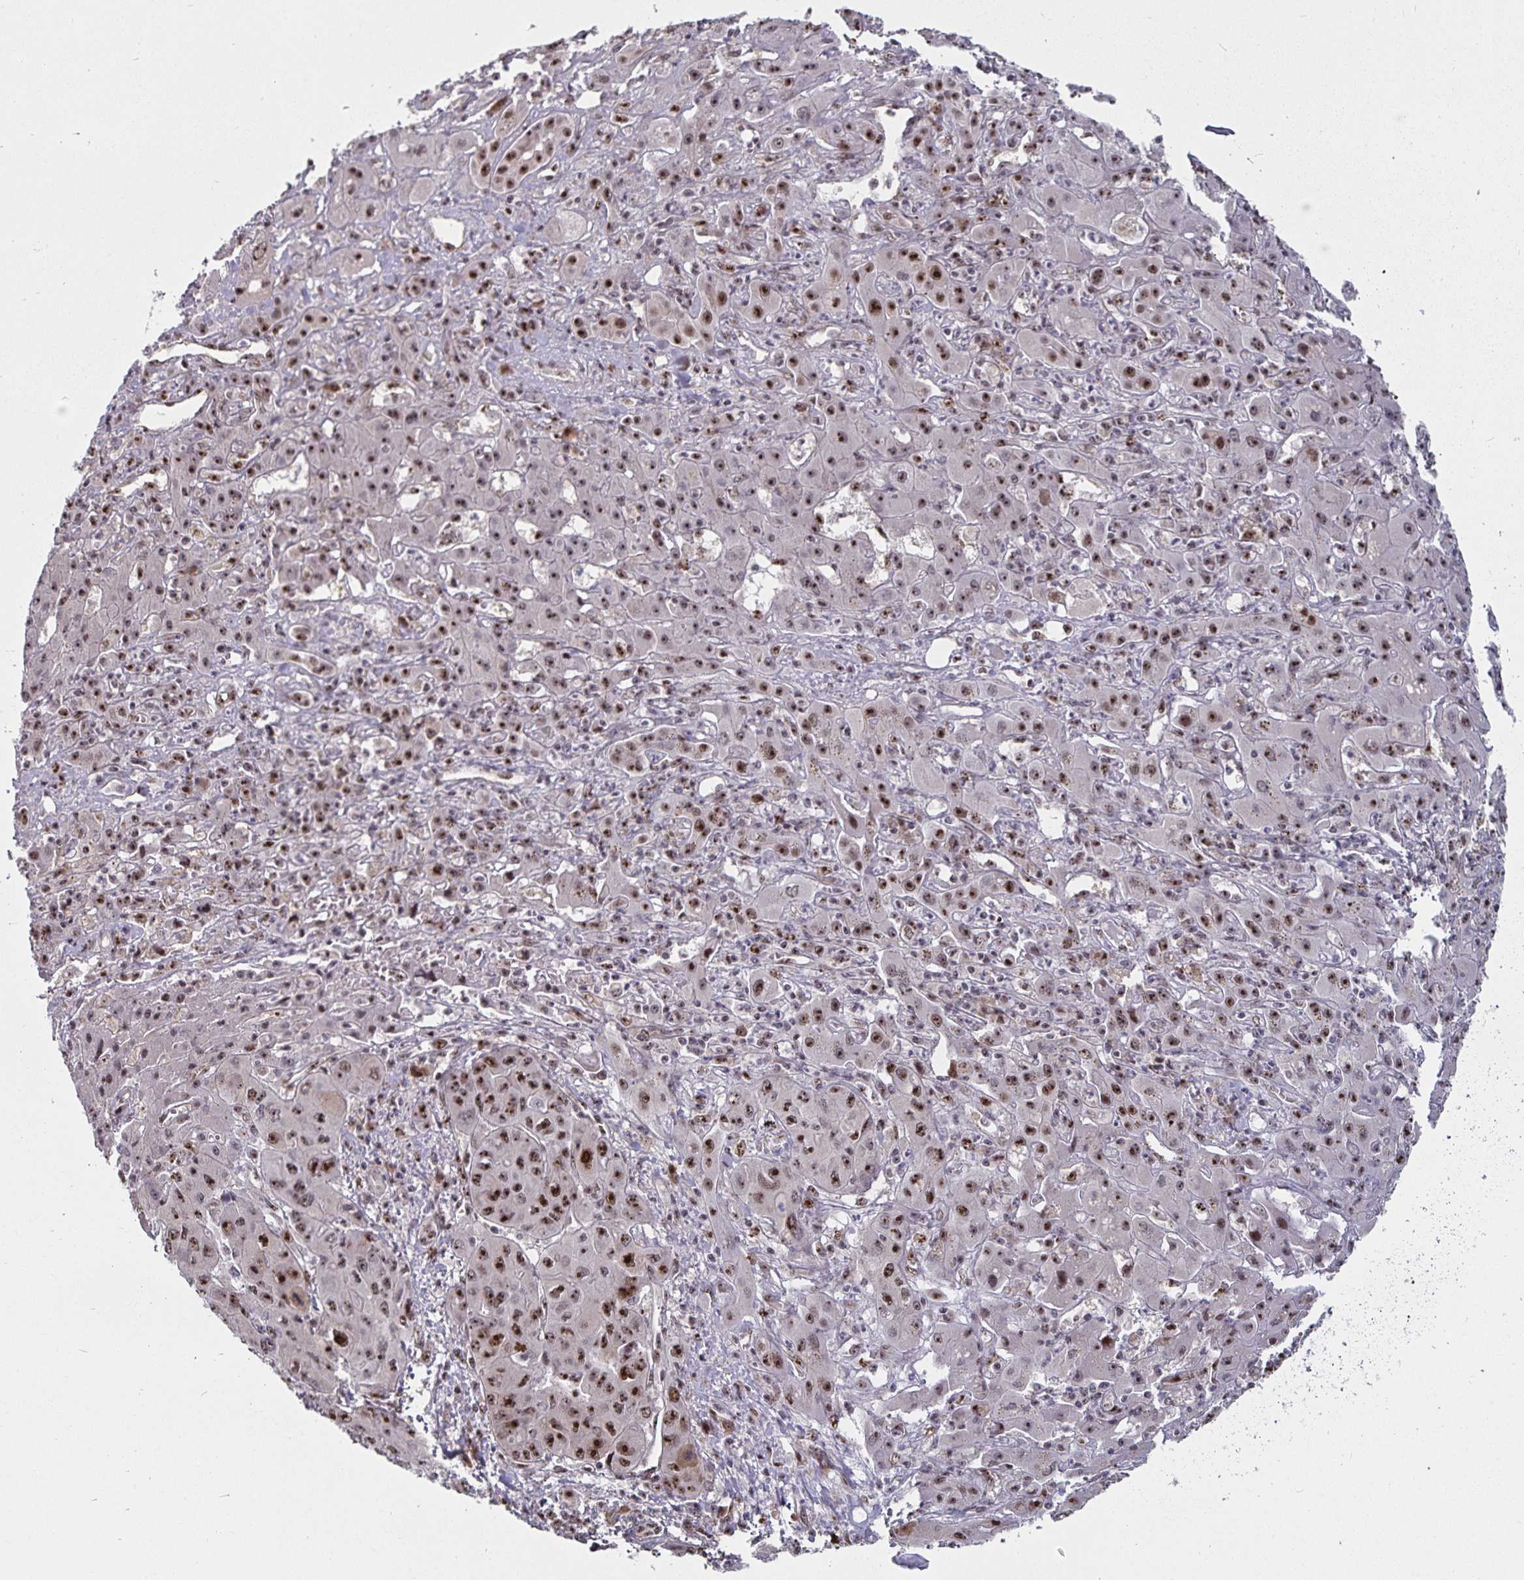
{"staining": {"intensity": "moderate", "quantity": ">75%", "location": "nuclear"}, "tissue": "liver cancer", "cell_type": "Tumor cells", "image_type": "cancer", "snomed": [{"axis": "morphology", "description": "Cholangiocarcinoma"}, {"axis": "topography", "description": "Liver"}], "caption": "A brown stain labels moderate nuclear staining of a protein in liver cancer tumor cells.", "gene": "LAS1L", "patient": {"sex": "male", "age": 67}}